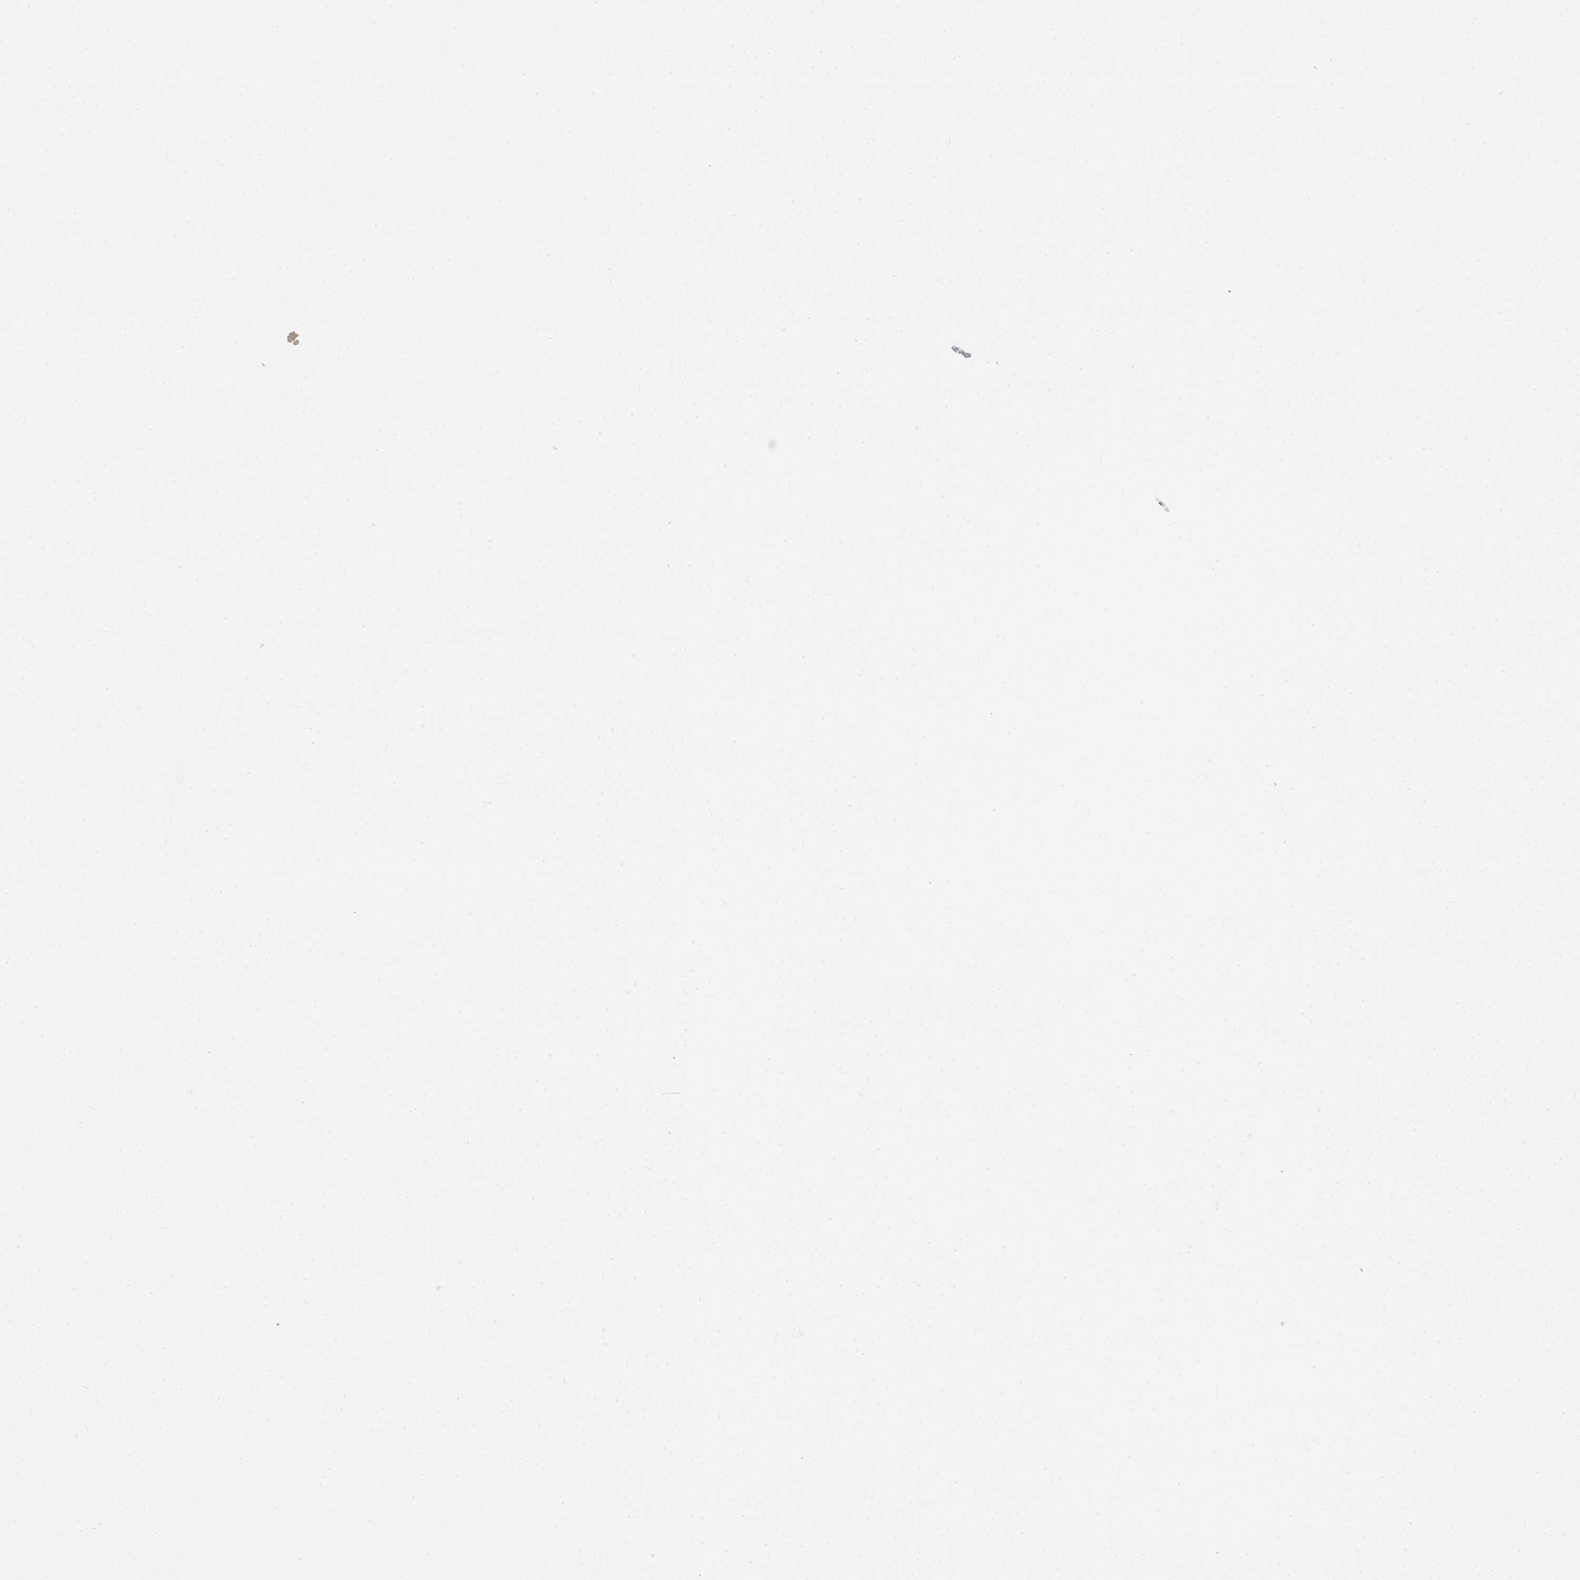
{"staining": {"intensity": "negative", "quantity": "none", "location": "none"}, "tissue": "glioma", "cell_type": "Tumor cells", "image_type": "cancer", "snomed": [{"axis": "morphology", "description": "Glioma, malignant, Low grade"}, {"axis": "topography", "description": "Brain"}], "caption": "Immunohistochemistry of human malignant glioma (low-grade) displays no positivity in tumor cells.", "gene": "LGALS4", "patient": {"sex": "female", "age": 32}}